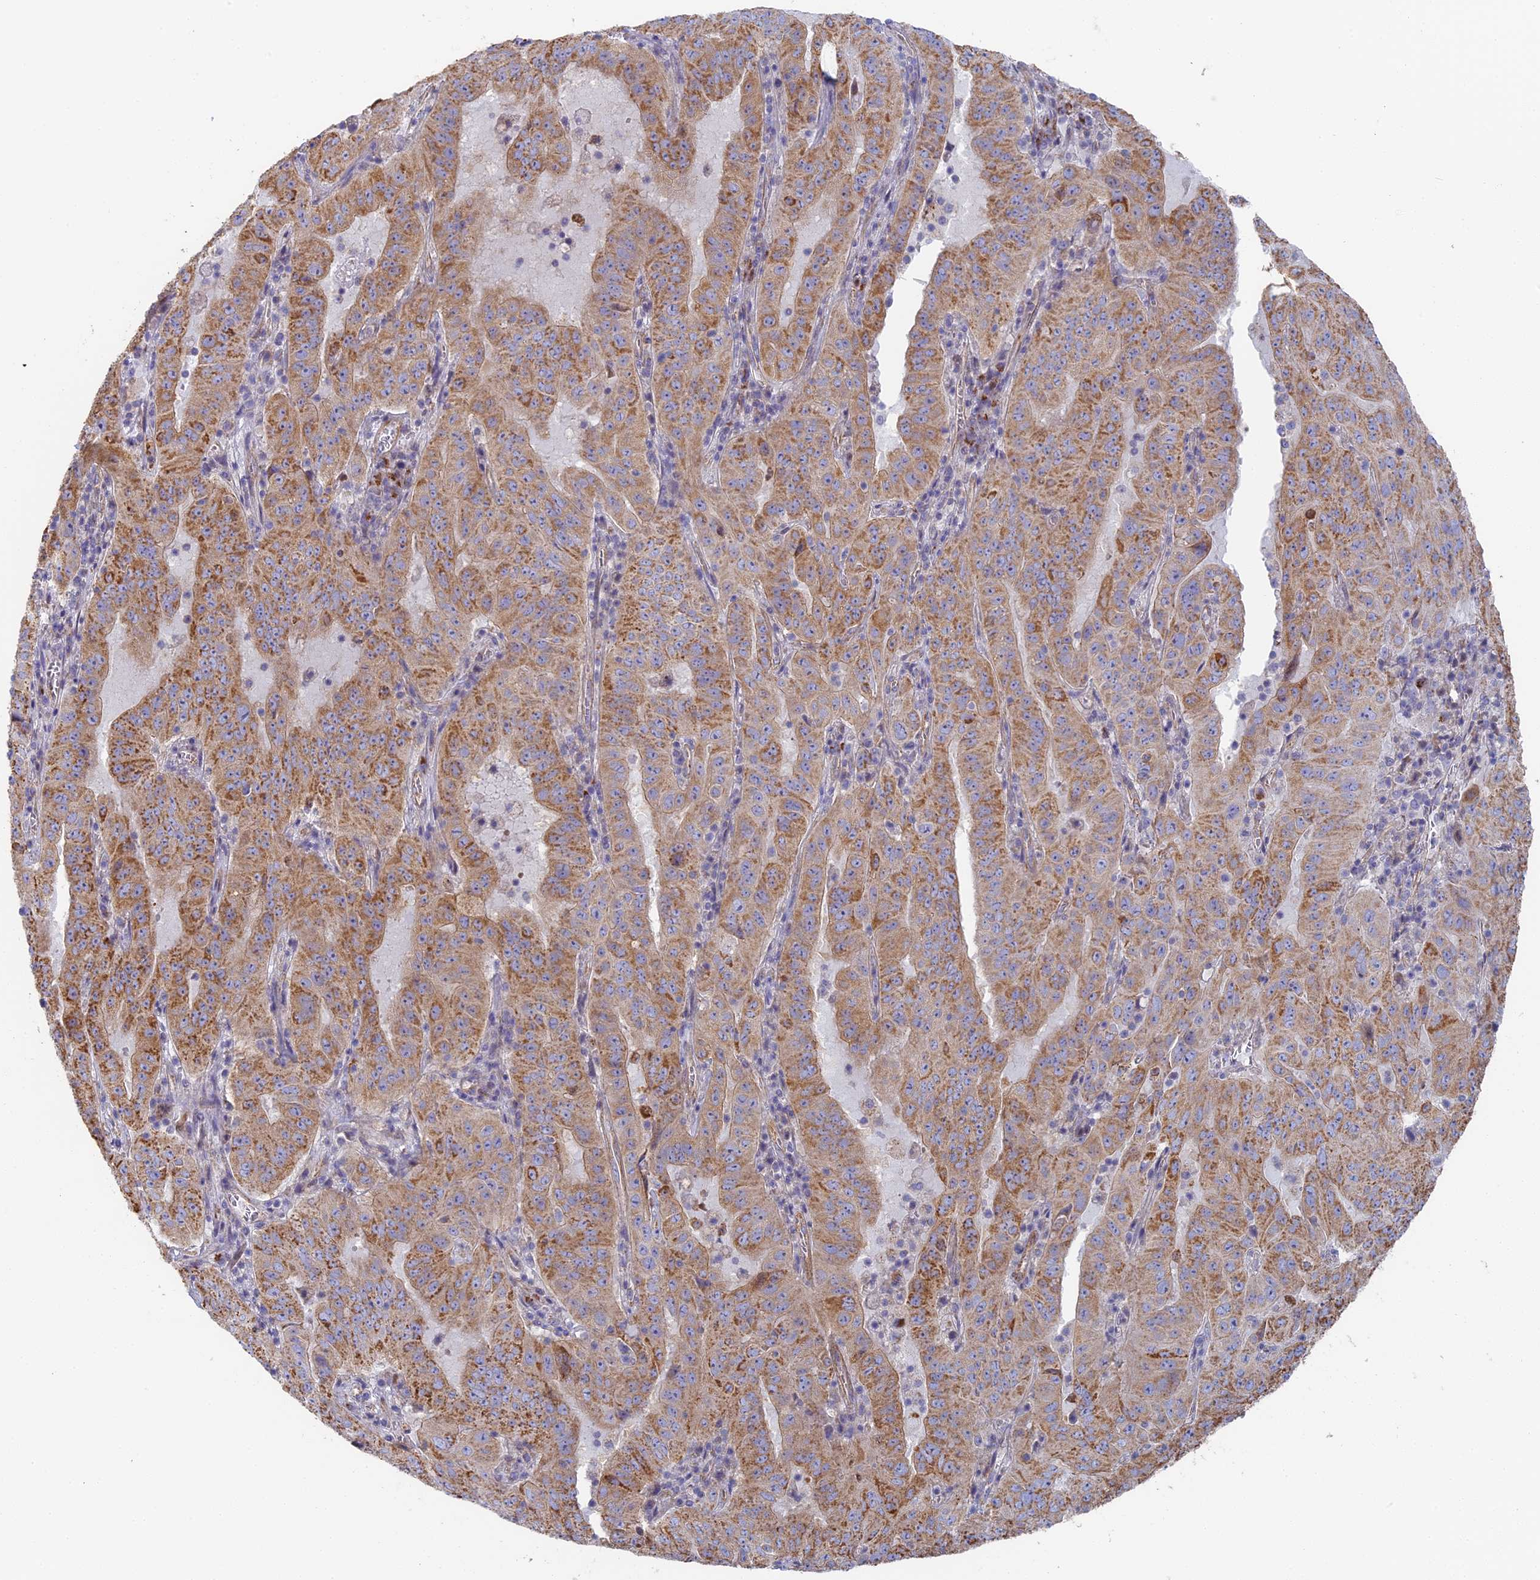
{"staining": {"intensity": "moderate", "quantity": ">75%", "location": "cytoplasmic/membranous"}, "tissue": "pancreatic cancer", "cell_type": "Tumor cells", "image_type": "cancer", "snomed": [{"axis": "morphology", "description": "Adenocarcinoma, NOS"}, {"axis": "topography", "description": "Pancreas"}], "caption": "Pancreatic adenocarcinoma stained with a protein marker exhibits moderate staining in tumor cells.", "gene": "DDA1", "patient": {"sex": "male", "age": 63}}